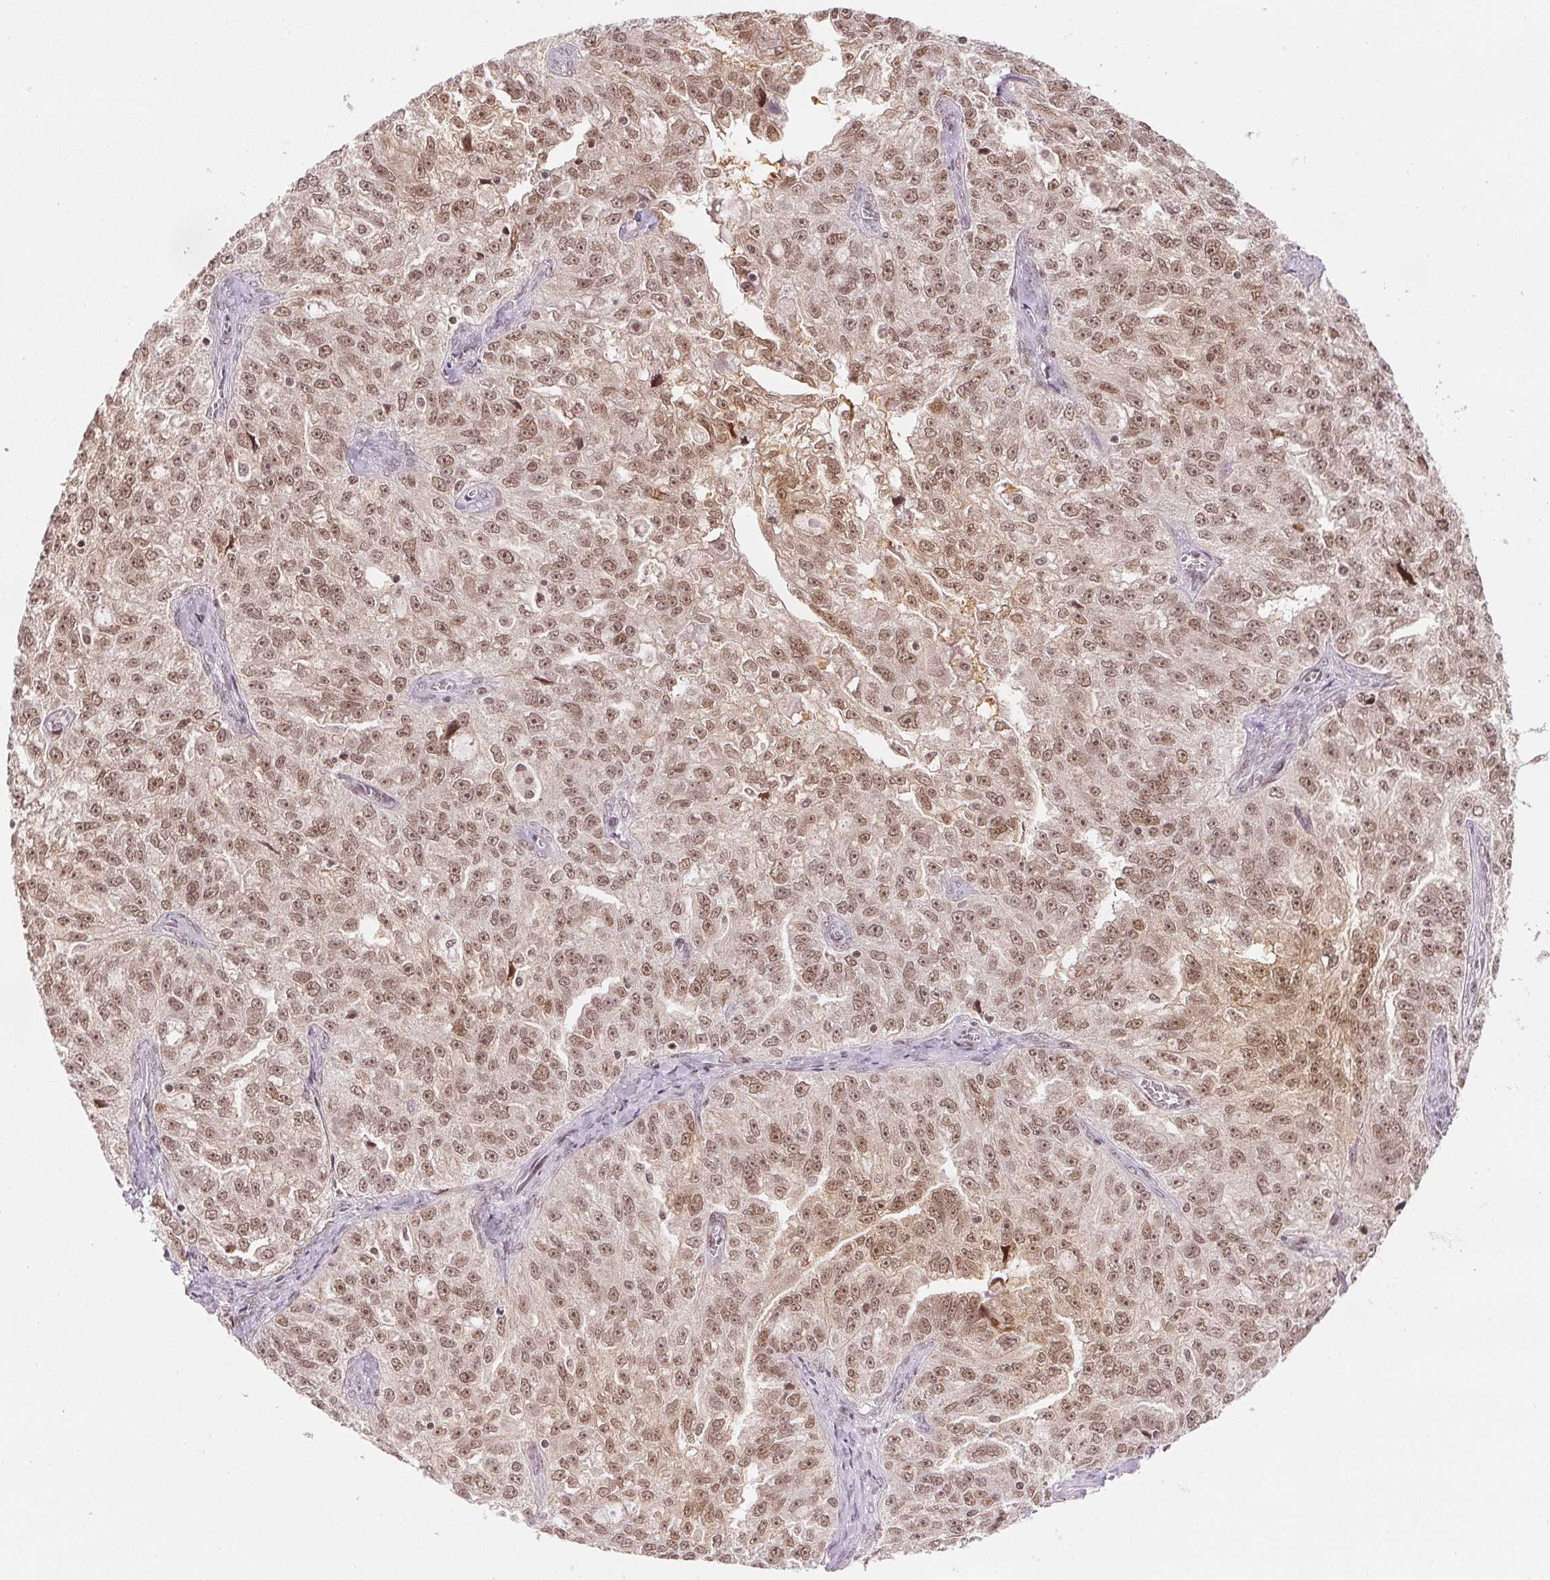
{"staining": {"intensity": "moderate", "quantity": ">75%", "location": "nuclear"}, "tissue": "ovarian cancer", "cell_type": "Tumor cells", "image_type": "cancer", "snomed": [{"axis": "morphology", "description": "Cystadenocarcinoma, serous, NOS"}, {"axis": "topography", "description": "Ovary"}], "caption": "Immunohistochemical staining of ovarian serous cystadenocarcinoma shows moderate nuclear protein positivity in approximately >75% of tumor cells.", "gene": "DEK", "patient": {"sex": "female", "age": 51}}